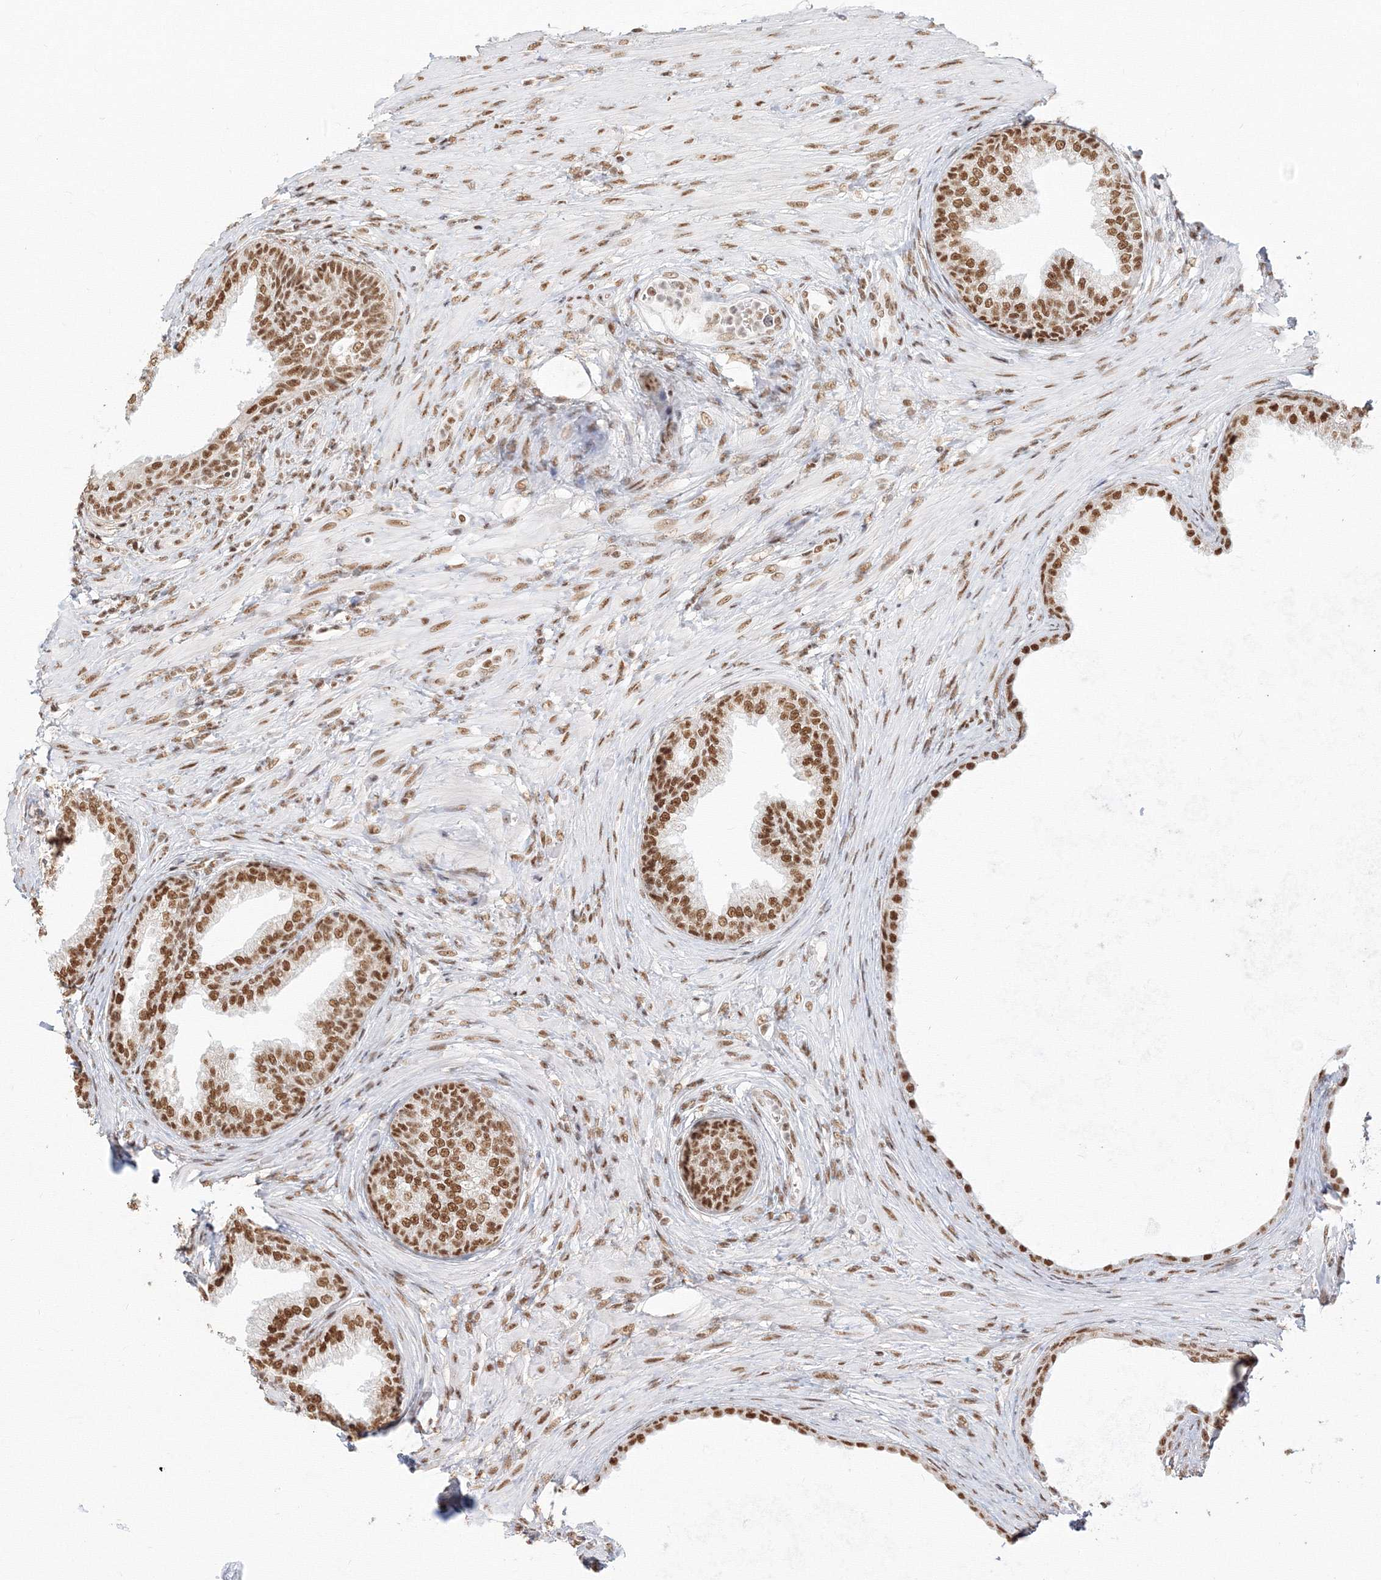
{"staining": {"intensity": "strong", "quantity": ">75%", "location": "nuclear"}, "tissue": "prostate", "cell_type": "Glandular cells", "image_type": "normal", "snomed": [{"axis": "morphology", "description": "Normal tissue, NOS"}, {"axis": "topography", "description": "Prostate"}], "caption": "This is an image of IHC staining of normal prostate, which shows strong expression in the nuclear of glandular cells.", "gene": "PPP4R2", "patient": {"sex": "male", "age": 76}}